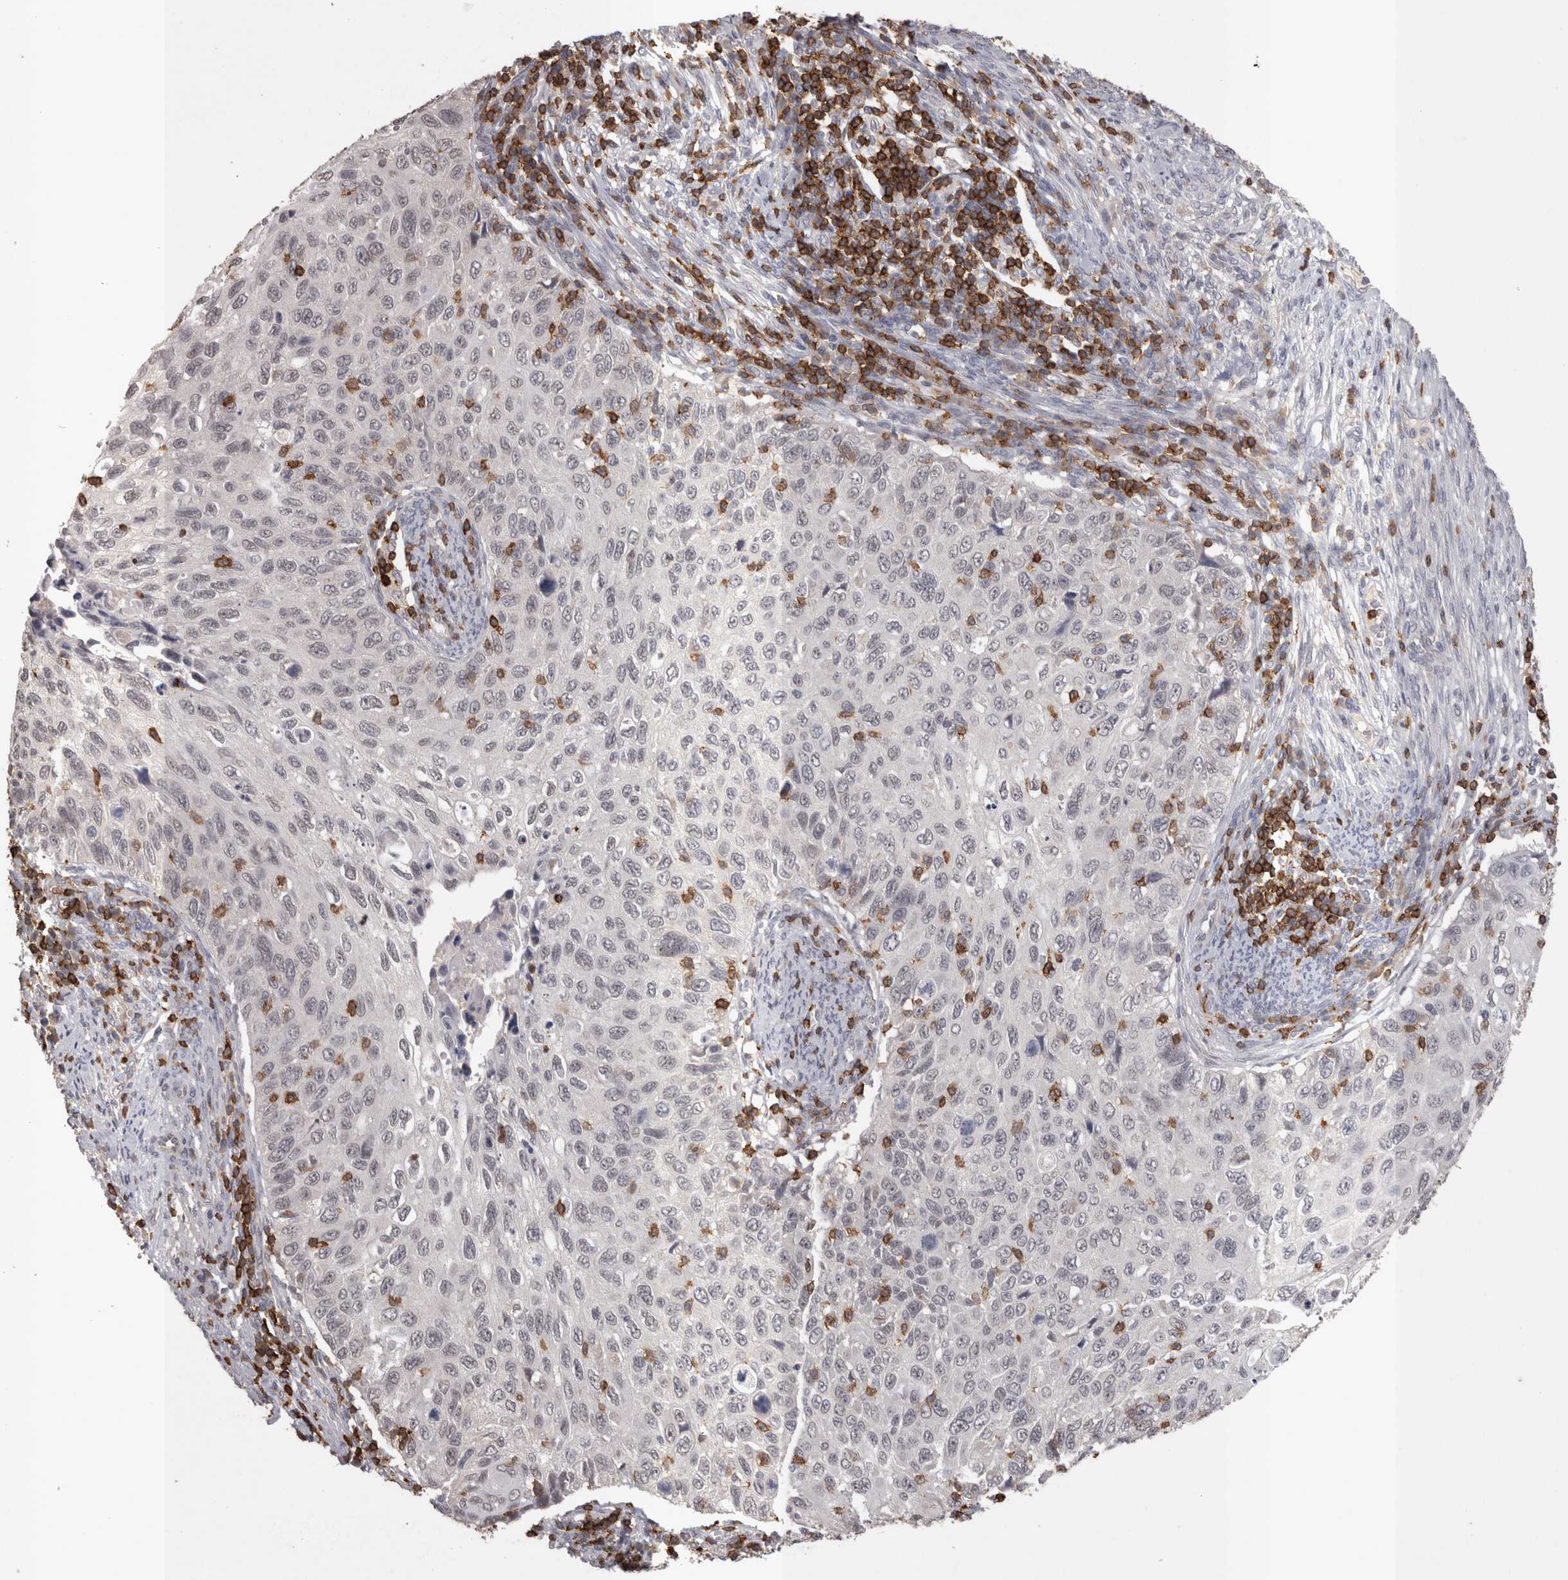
{"staining": {"intensity": "negative", "quantity": "none", "location": "none"}, "tissue": "cervical cancer", "cell_type": "Tumor cells", "image_type": "cancer", "snomed": [{"axis": "morphology", "description": "Squamous cell carcinoma, NOS"}, {"axis": "topography", "description": "Cervix"}], "caption": "Cervical squamous cell carcinoma was stained to show a protein in brown. There is no significant expression in tumor cells.", "gene": "SKAP1", "patient": {"sex": "female", "age": 70}}